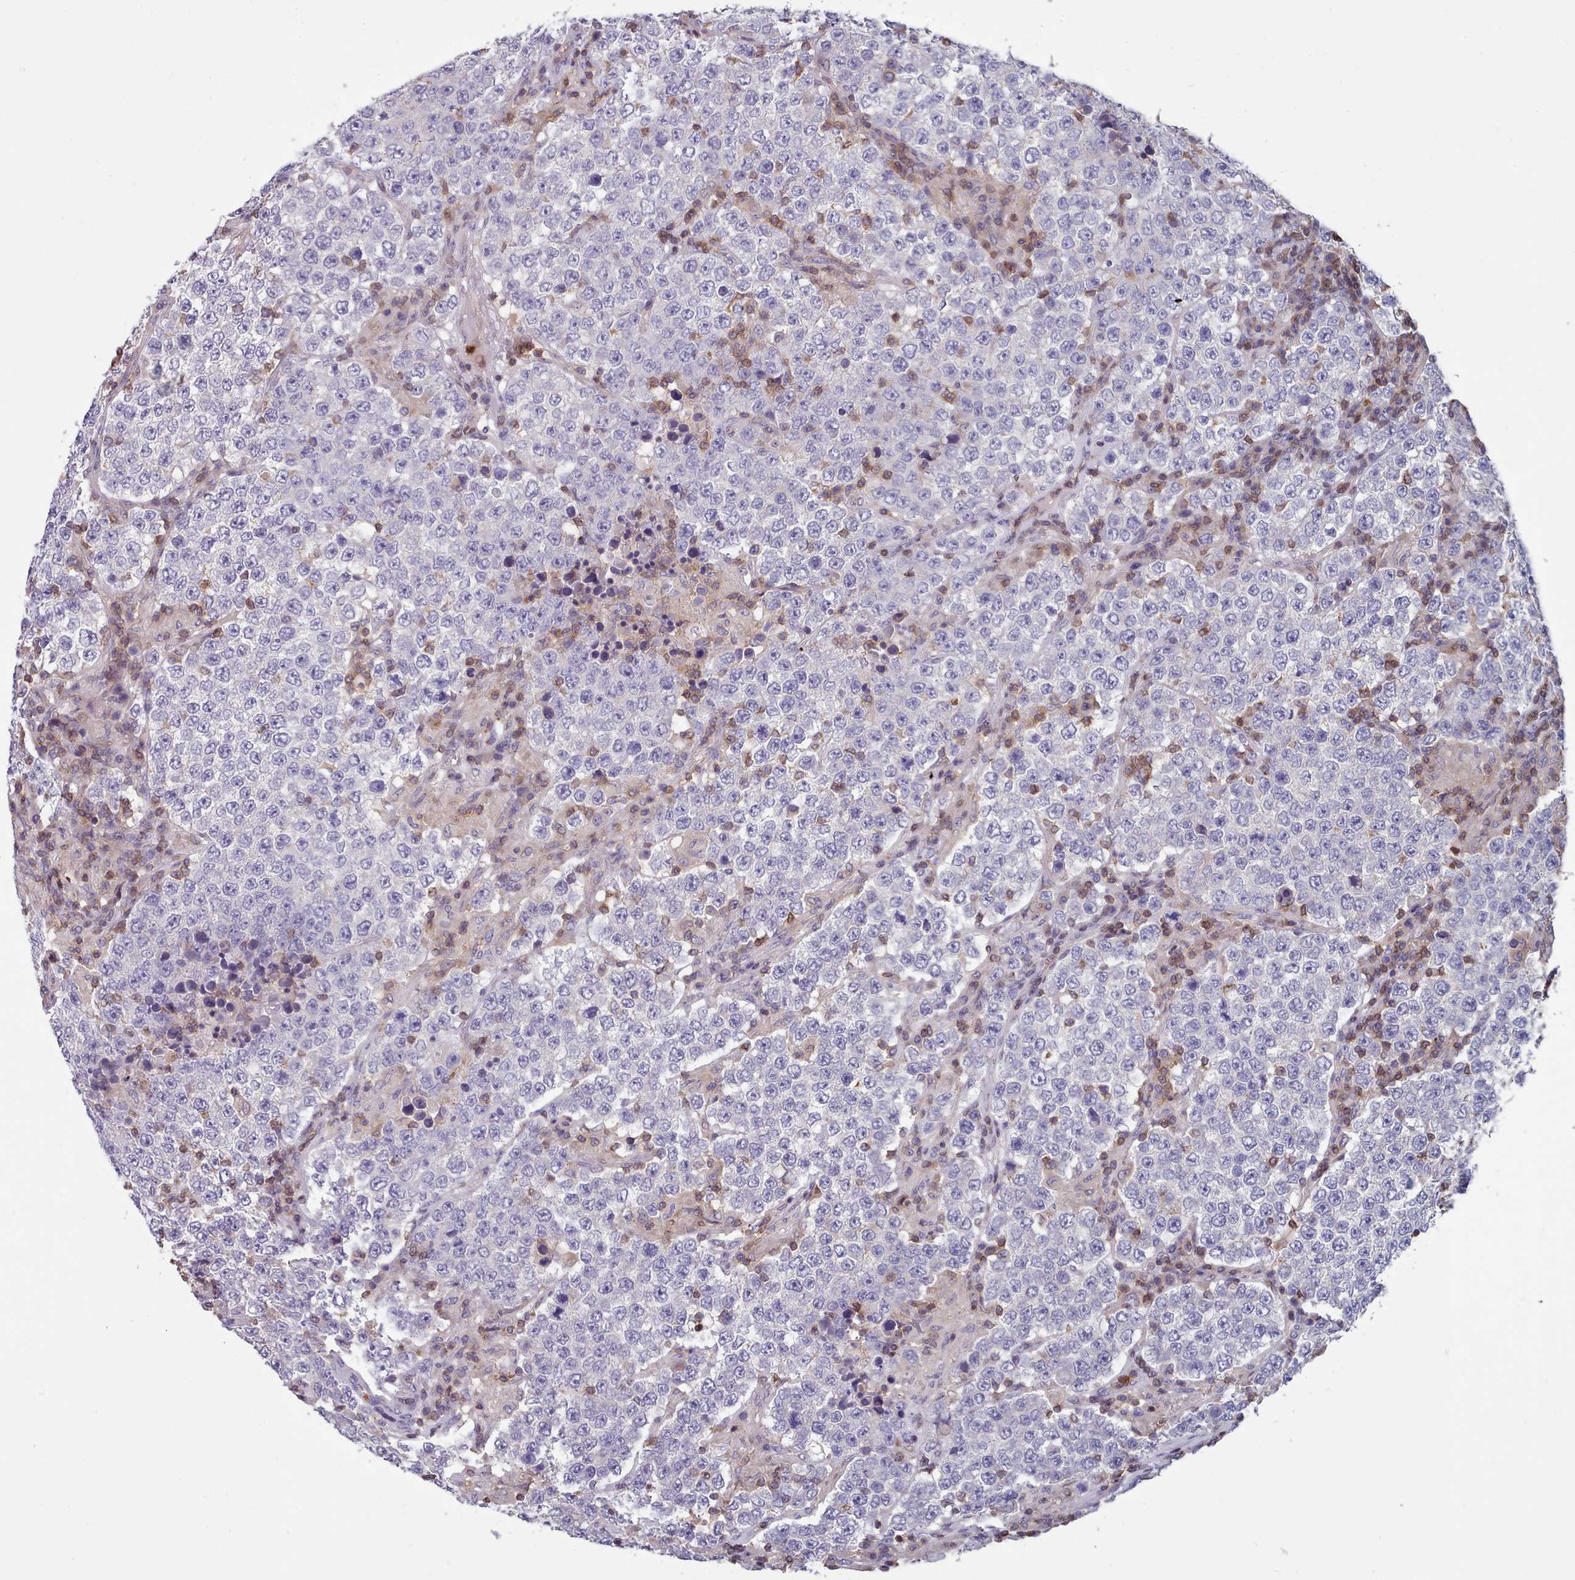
{"staining": {"intensity": "negative", "quantity": "none", "location": "none"}, "tissue": "testis cancer", "cell_type": "Tumor cells", "image_type": "cancer", "snomed": [{"axis": "morphology", "description": "Normal tissue, NOS"}, {"axis": "morphology", "description": "Urothelial carcinoma, High grade"}, {"axis": "morphology", "description": "Seminoma, NOS"}, {"axis": "morphology", "description": "Carcinoma, Embryonal, NOS"}, {"axis": "topography", "description": "Urinary bladder"}, {"axis": "topography", "description": "Testis"}], "caption": "This is a photomicrograph of IHC staining of testis cancer, which shows no expression in tumor cells. (Immunohistochemistry (ihc), brightfield microscopy, high magnification).", "gene": "RAC2", "patient": {"sex": "male", "age": 41}}